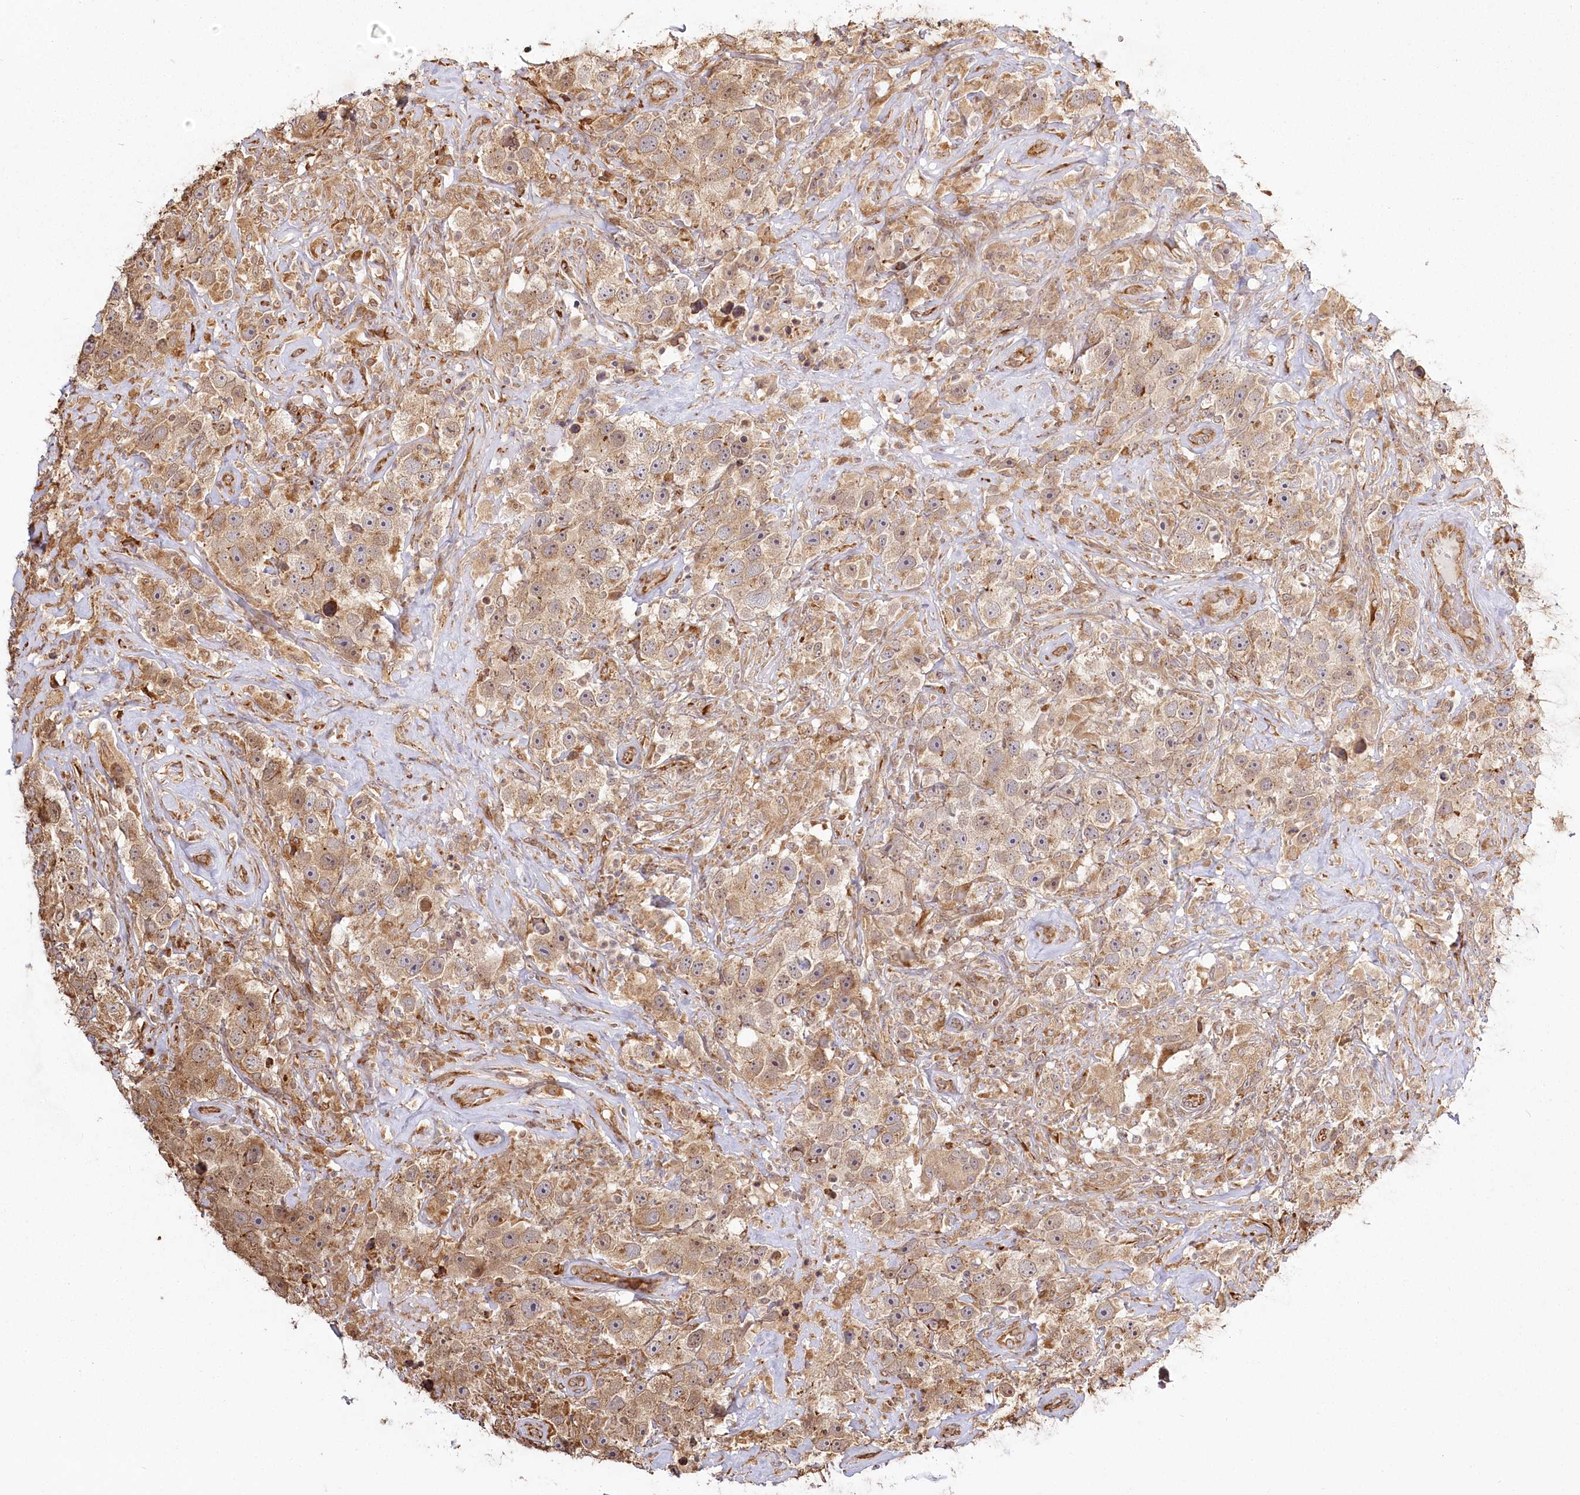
{"staining": {"intensity": "moderate", "quantity": ">75%", "location": "cytoplasmic/membranous"}, "tissue": "testis cancer", "cell_type": "Tumor cells", "image_type": "cancer", "snomed": [{"axis": "morphology", "description": "Seminoma, NOS"}, {"axis": "topography", "description": "Testis"}], "caption": "Immunohistochemistry staining of testis cancer (seminoma), which displays medium levels of moderate cytoplasmic/membranous expression in about >75% of tumor cells indicating moderate cytoplasmic/membranous protein positivity. The staining was performed using DAB (brown) for protein detection and nuclei were counterstained in hematoxylin (blue).", "gene": "FAM13A", "patient": {"sex": "male", "age": 49}}